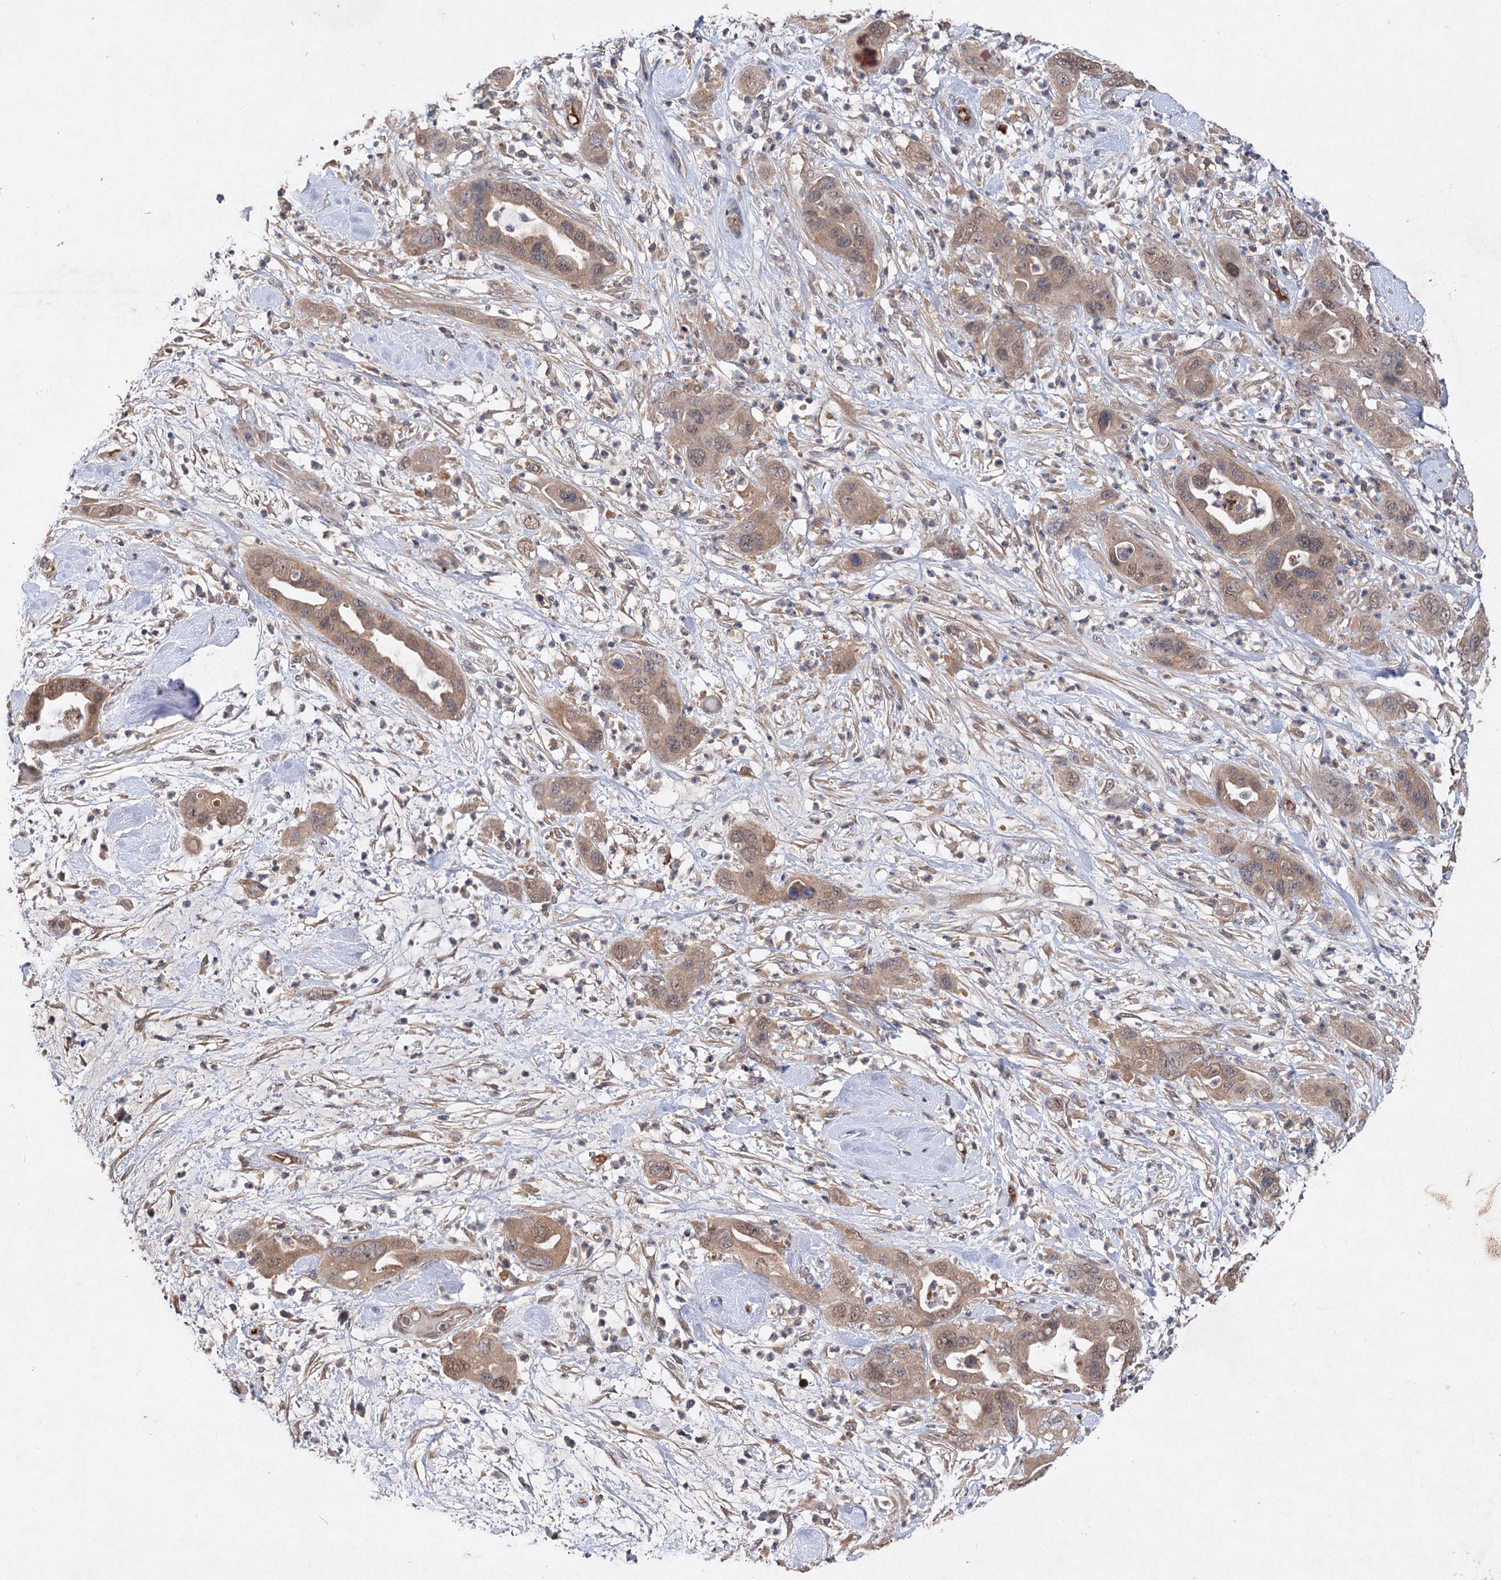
{"staining": {"intensity": "weak", "quantity": ">75%", "location": "cytoplasmic/membranous,nuclear"}, "tissue": "pancreatic cancer", "cell_type": "Tumor cells", "image_type": "cancer", "snomed": [{"axis": "morphology", "description": "Adenocarcinoma, NOS"}, {"axis": "topography", "description": "Pancreas"}], "caption": "IHC photomicrograph of neoplastic tissue: human pancreatic cancer stained using IHC shows low levels of weak protein expression localized specifically in the cytoplasmic/membranous and nuclear of tumor cells, appearing as a cytoplasmic/membranous and nuclear brown color.", "gene": "NUDCD2", "patient": {"sex": "female", "age": 71}}